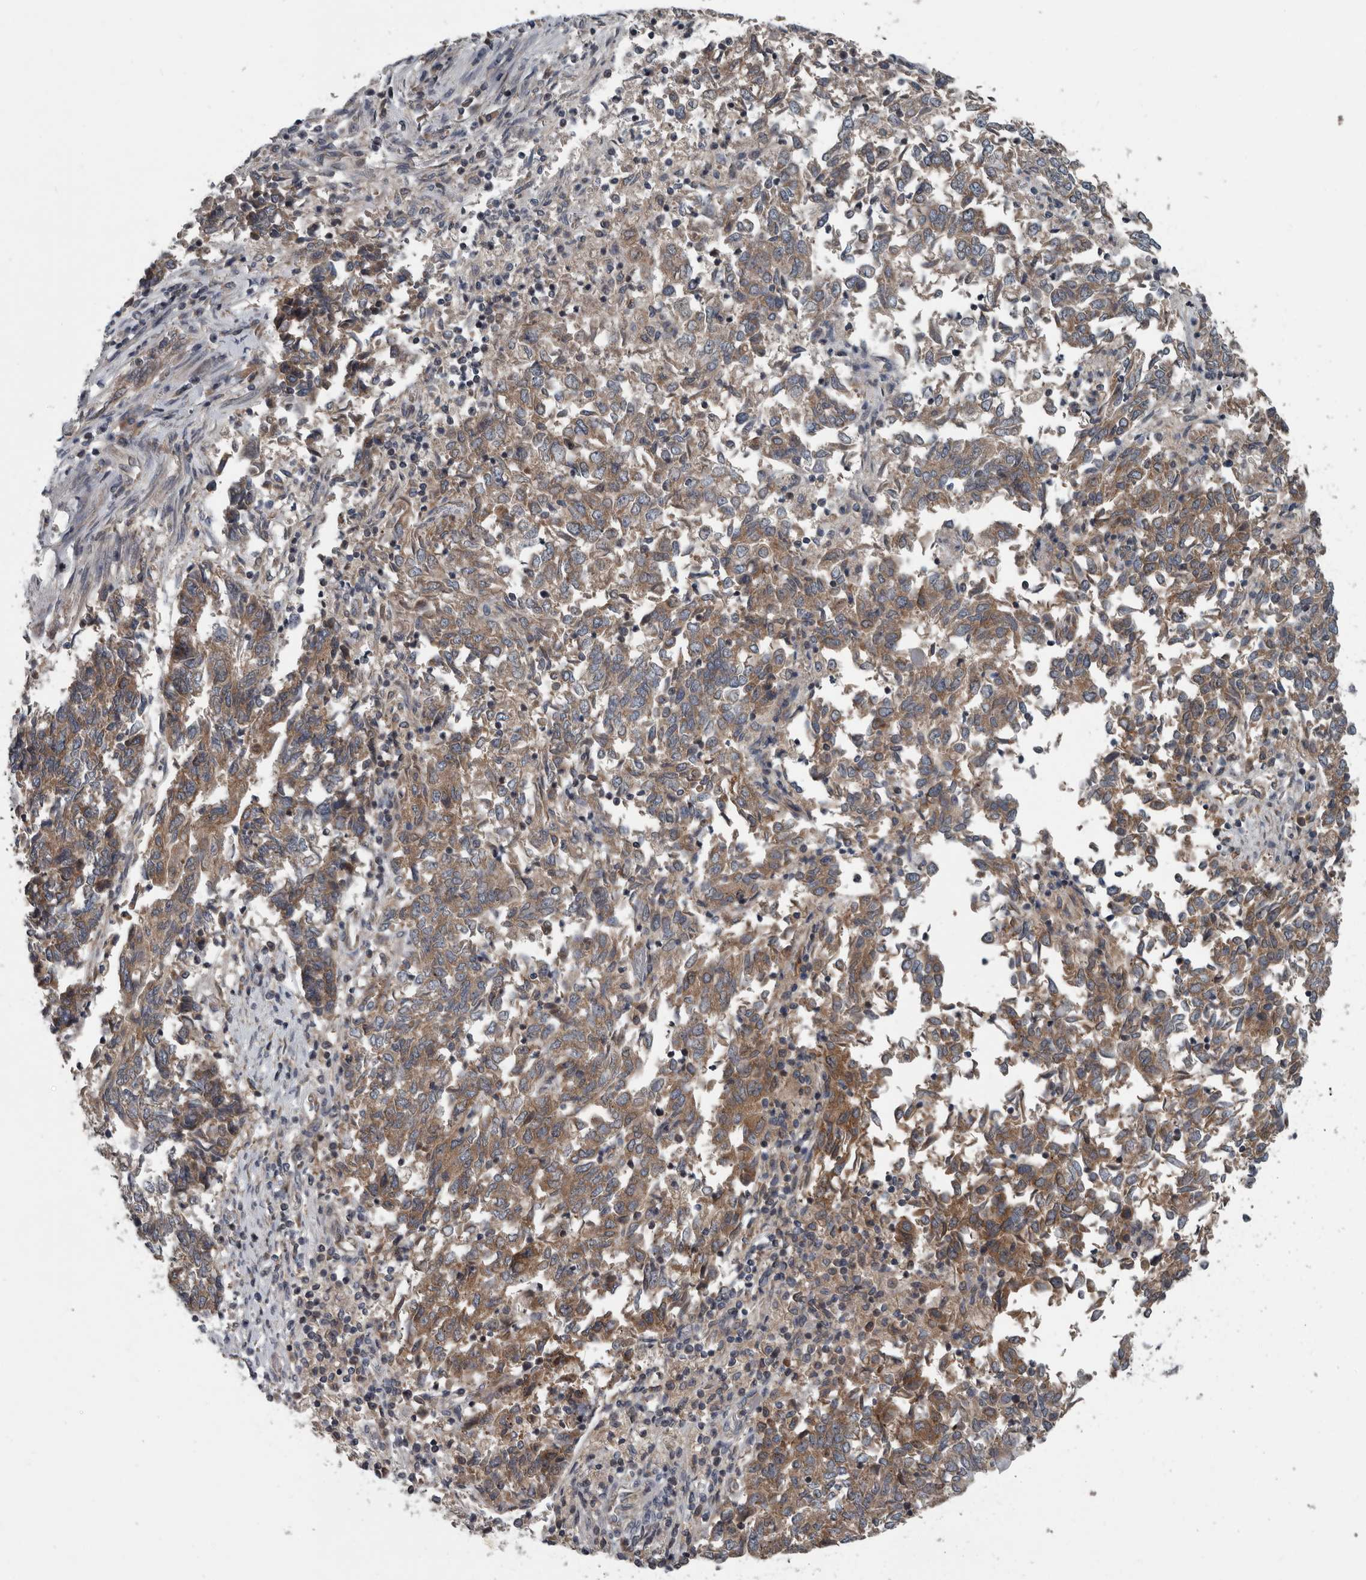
{"staining": {"intensity": "moderate", "quantity": ">75%", "location": "cytoplasmic/membranous"}, "tissue": "endometrial cancer", "cell_type": "Tumor cells", "image_type": "cancer", "snomed": [{"axis": "morphology", "description": "Adenocarcinoma, NOS"}, {"axis": "topography", "description": "Endometrium"}], "caption": "Immunohistochemical staining of human endometrial adenocarcinoma reveals moderate cytoplasmic/membranous protein positivity in approximately >75% of tumor cells.", "gene": "TMEM199", "patient": {"sex": "female", "age": 80}}